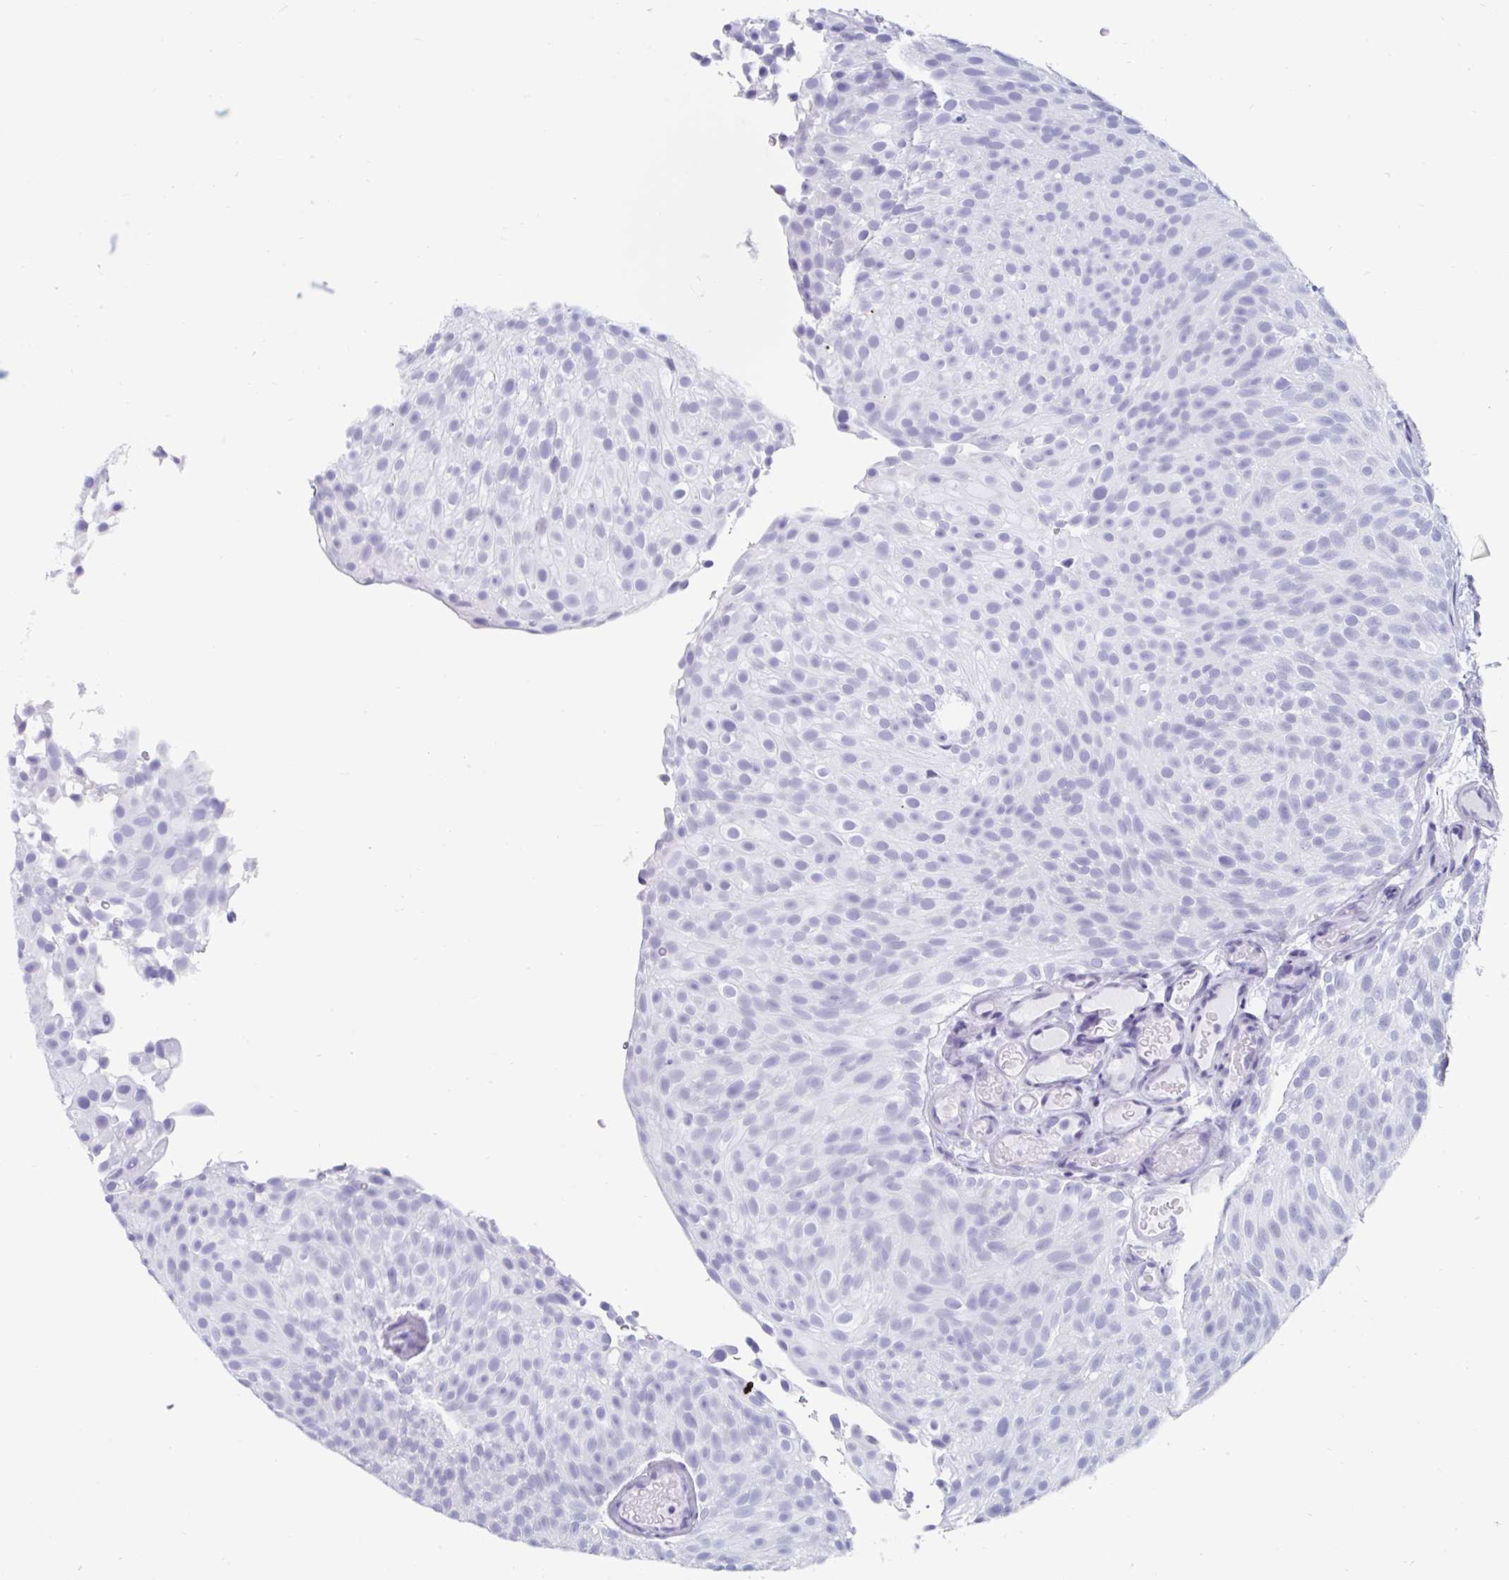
{"staining": {"intensity": "negative", "quantity": "none", "location": "none"}, "tissue": "urothelial cancer", "cell_type": "Tumor cells", "image_type": "cancer", "snomed": [{"axis": "morphology", "description": "Urothelial carcinoma, Low grade"}, {"axis": "topography", "description": "Urinary bladder"}], "caption": "Immunohistochemistry (IHC) of urothelial carcinoma (low-grade) reveals no staining in tumor cells.", "gene": "GKN2", "patient": {"sex": "male", "age": 78}}